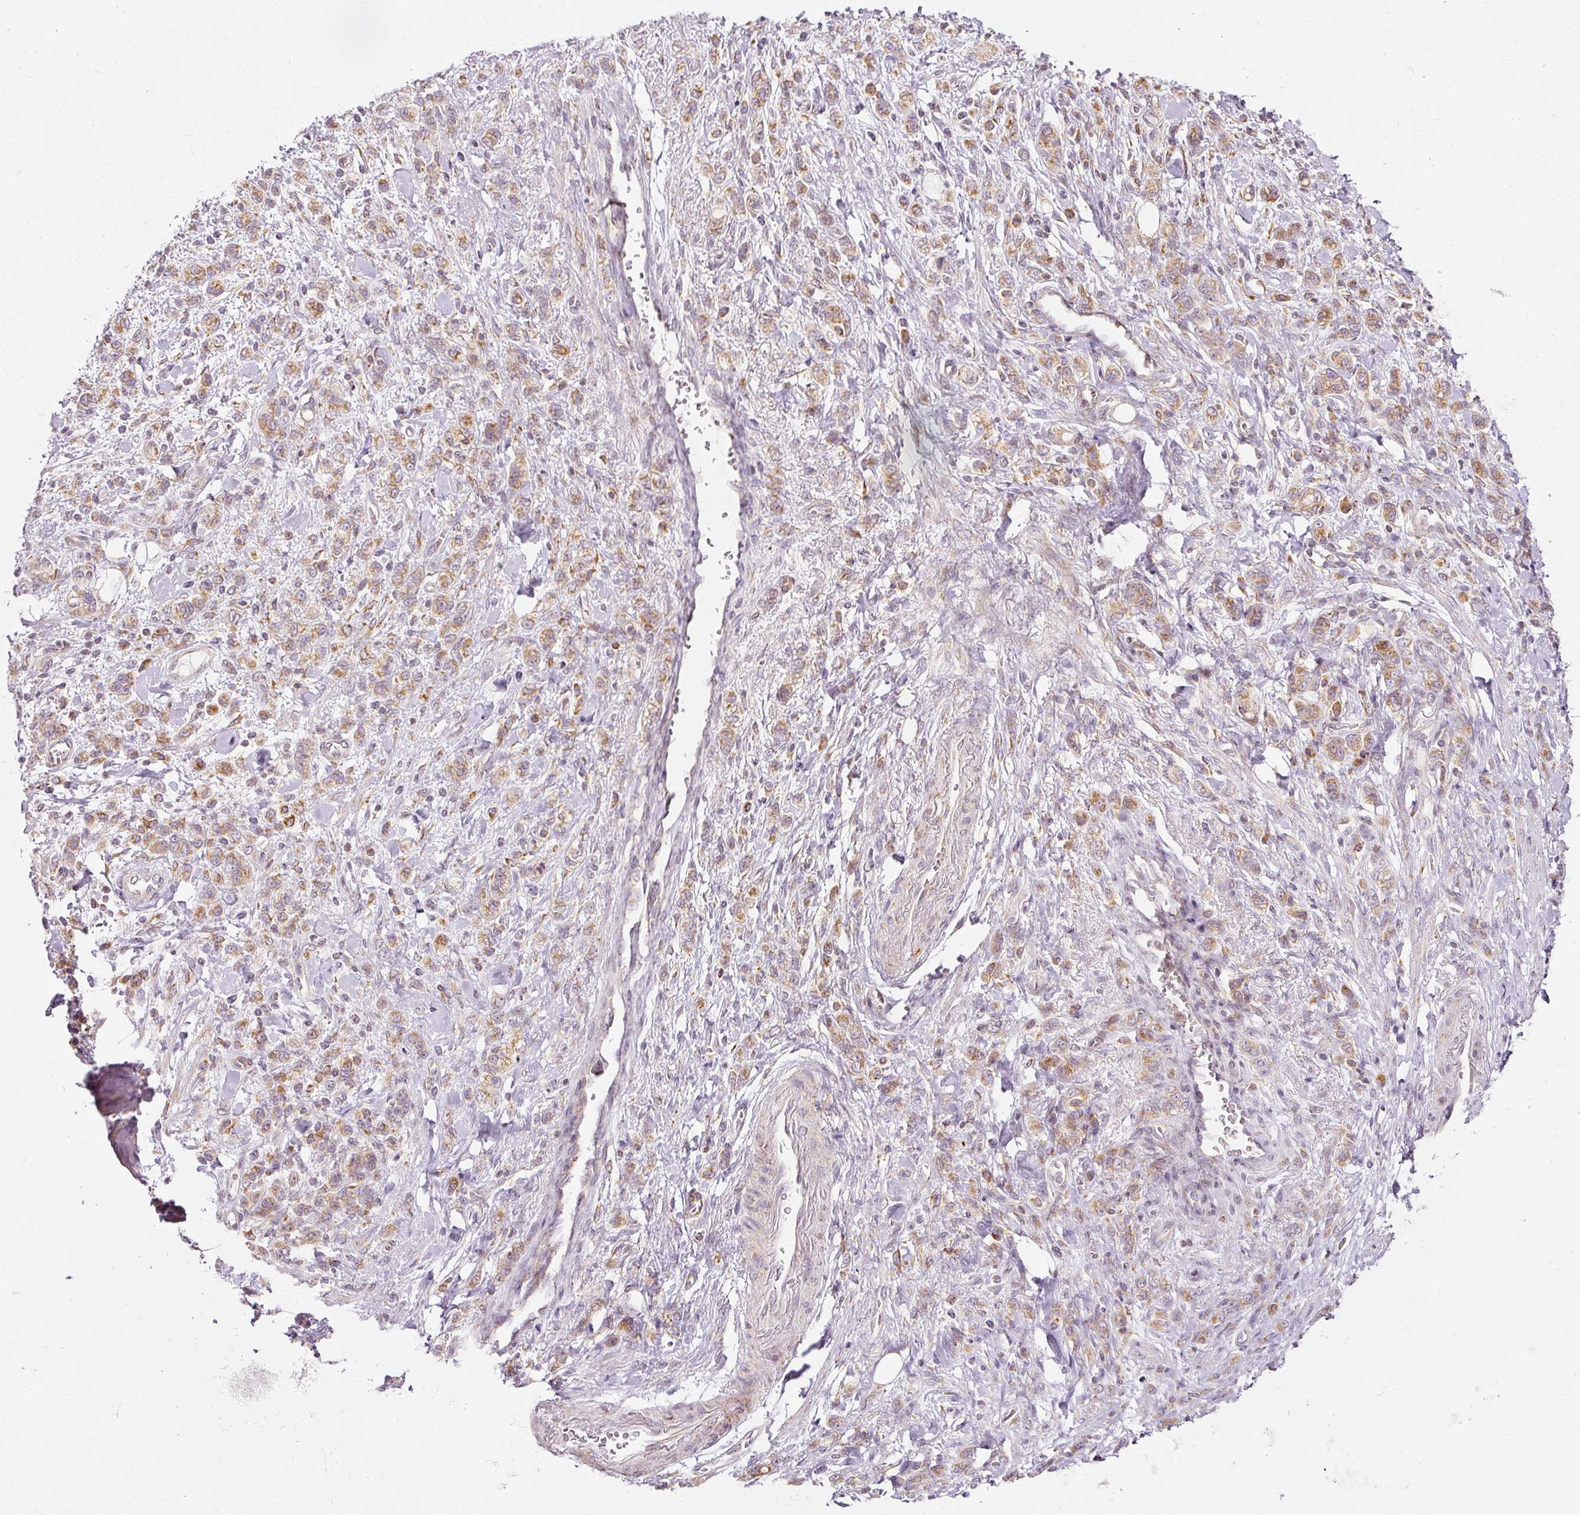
{"staining": {"intensity": "moderate", "quantity": ">75%", "location": "cytoplasmic/membranous"}, "tissue": "stomach cancer", "cell_type": "Tumor cells", "image_type": "cancer", "snomed": [{"axis": "morphology", "description": "Adenocarcinoma, NOS"}, {"axis": "topography", "description": "Stomach"}], "caption": "Immunohistochemical staining of human stomach cancer (adenocarcinoma) shows medium levels of moderate cytoplasmic/membranous protein positivity in about >75% of tumor cells. (Stains: DAB (3,3'-diaminobenzidine) in brown, nuclei in blue, Microscopy: brightfield microscopy at high magnification).", "gene": "SNAPC5", "patient": {"sex": "male", "age": 77}}